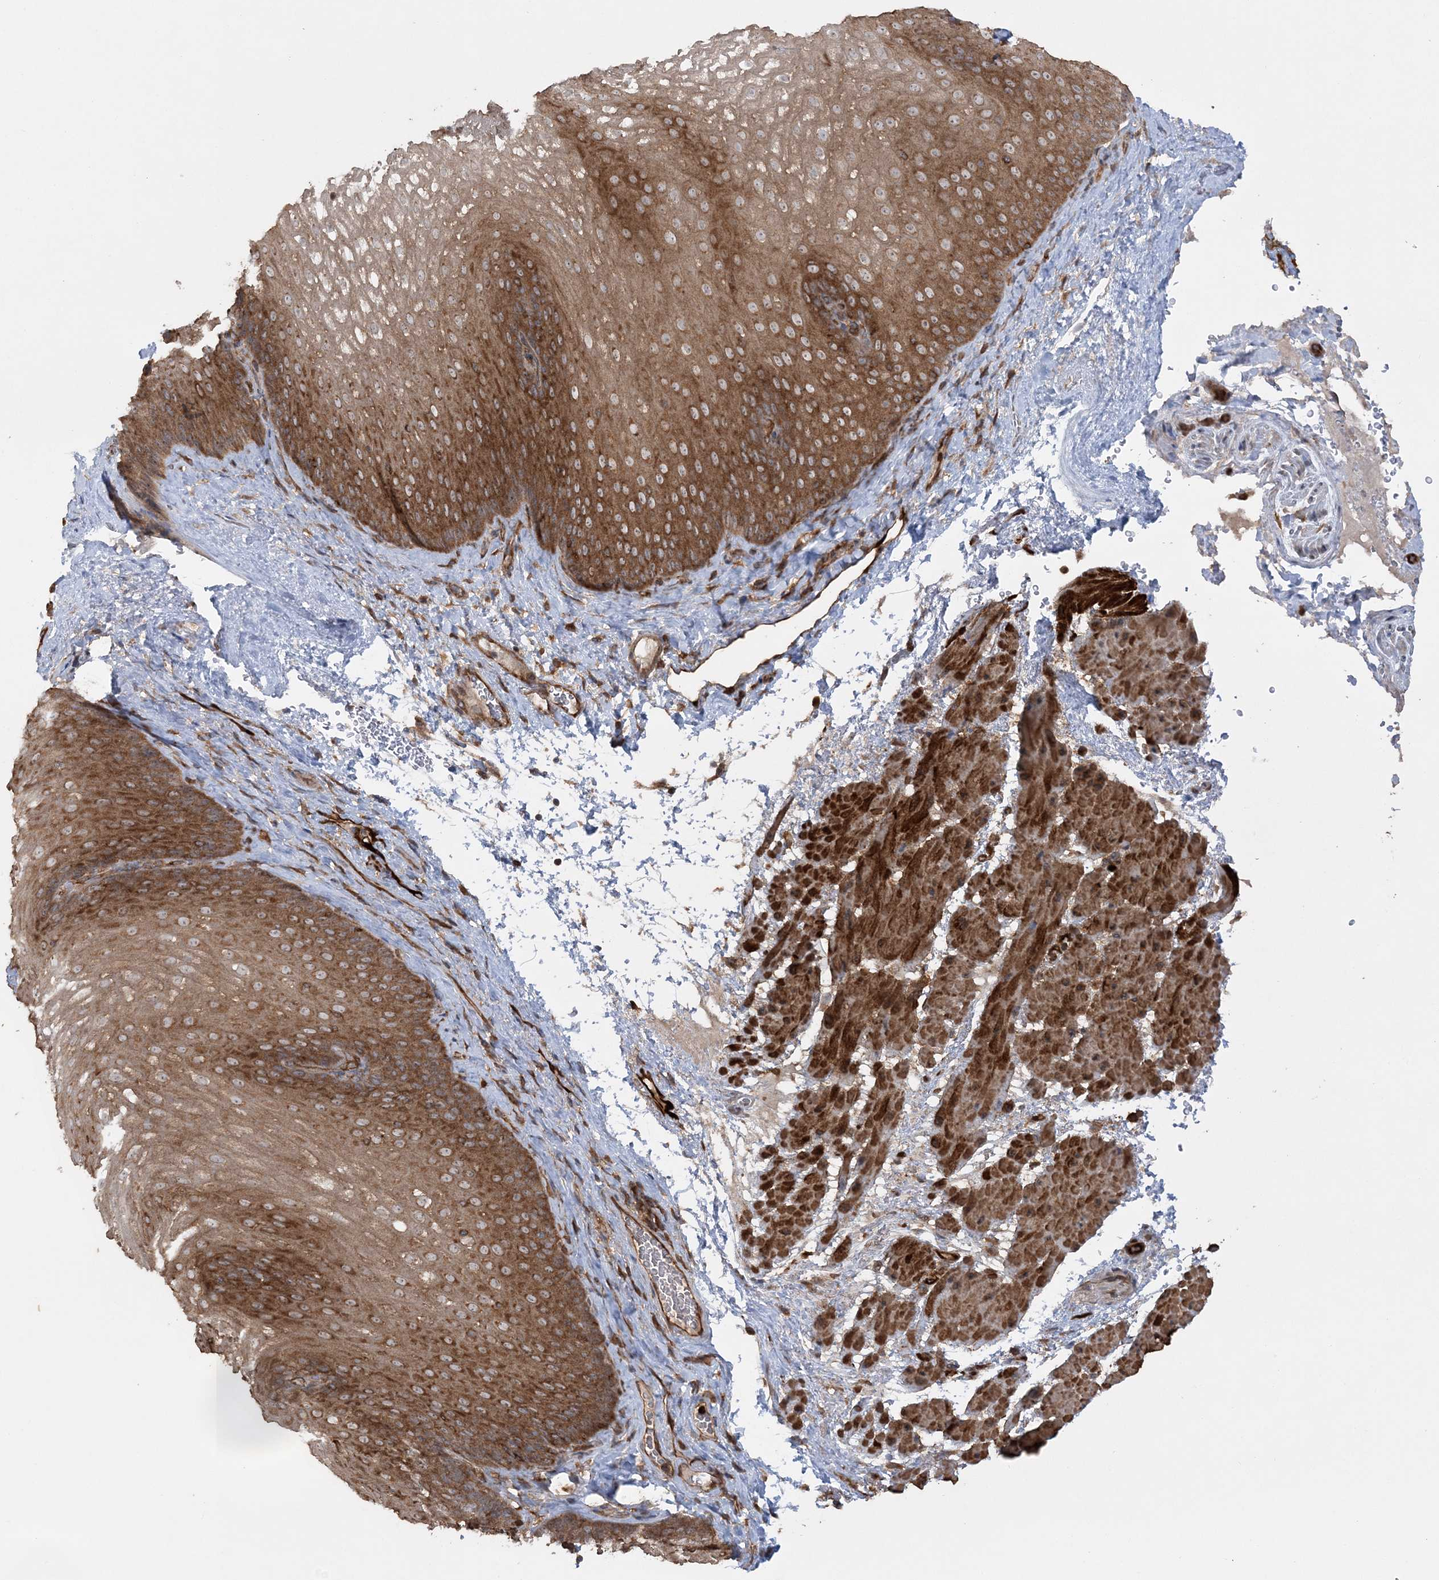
{"staining": {"intensity": "strong", "quantity": ">75%", "location": "cytoplasmic/membranous"}, "tissue": "esophagus", "cell_type": "Squamous epithelial cells", "image_type": "normal", "snomed": [{"axis": "morphology", "description": "Normal tissue, NOS"}, {"axis": "topography", "description": "Esophagus"}], "caption": "About >75% of squamous epithelial cells in benign human esophagus reveal strong cytoplasmic/membranous protein expression as visualized by brown immunohistochemical staining.", "gene": "ACAP2", "patient": {"sex": "female", "age": 66}}